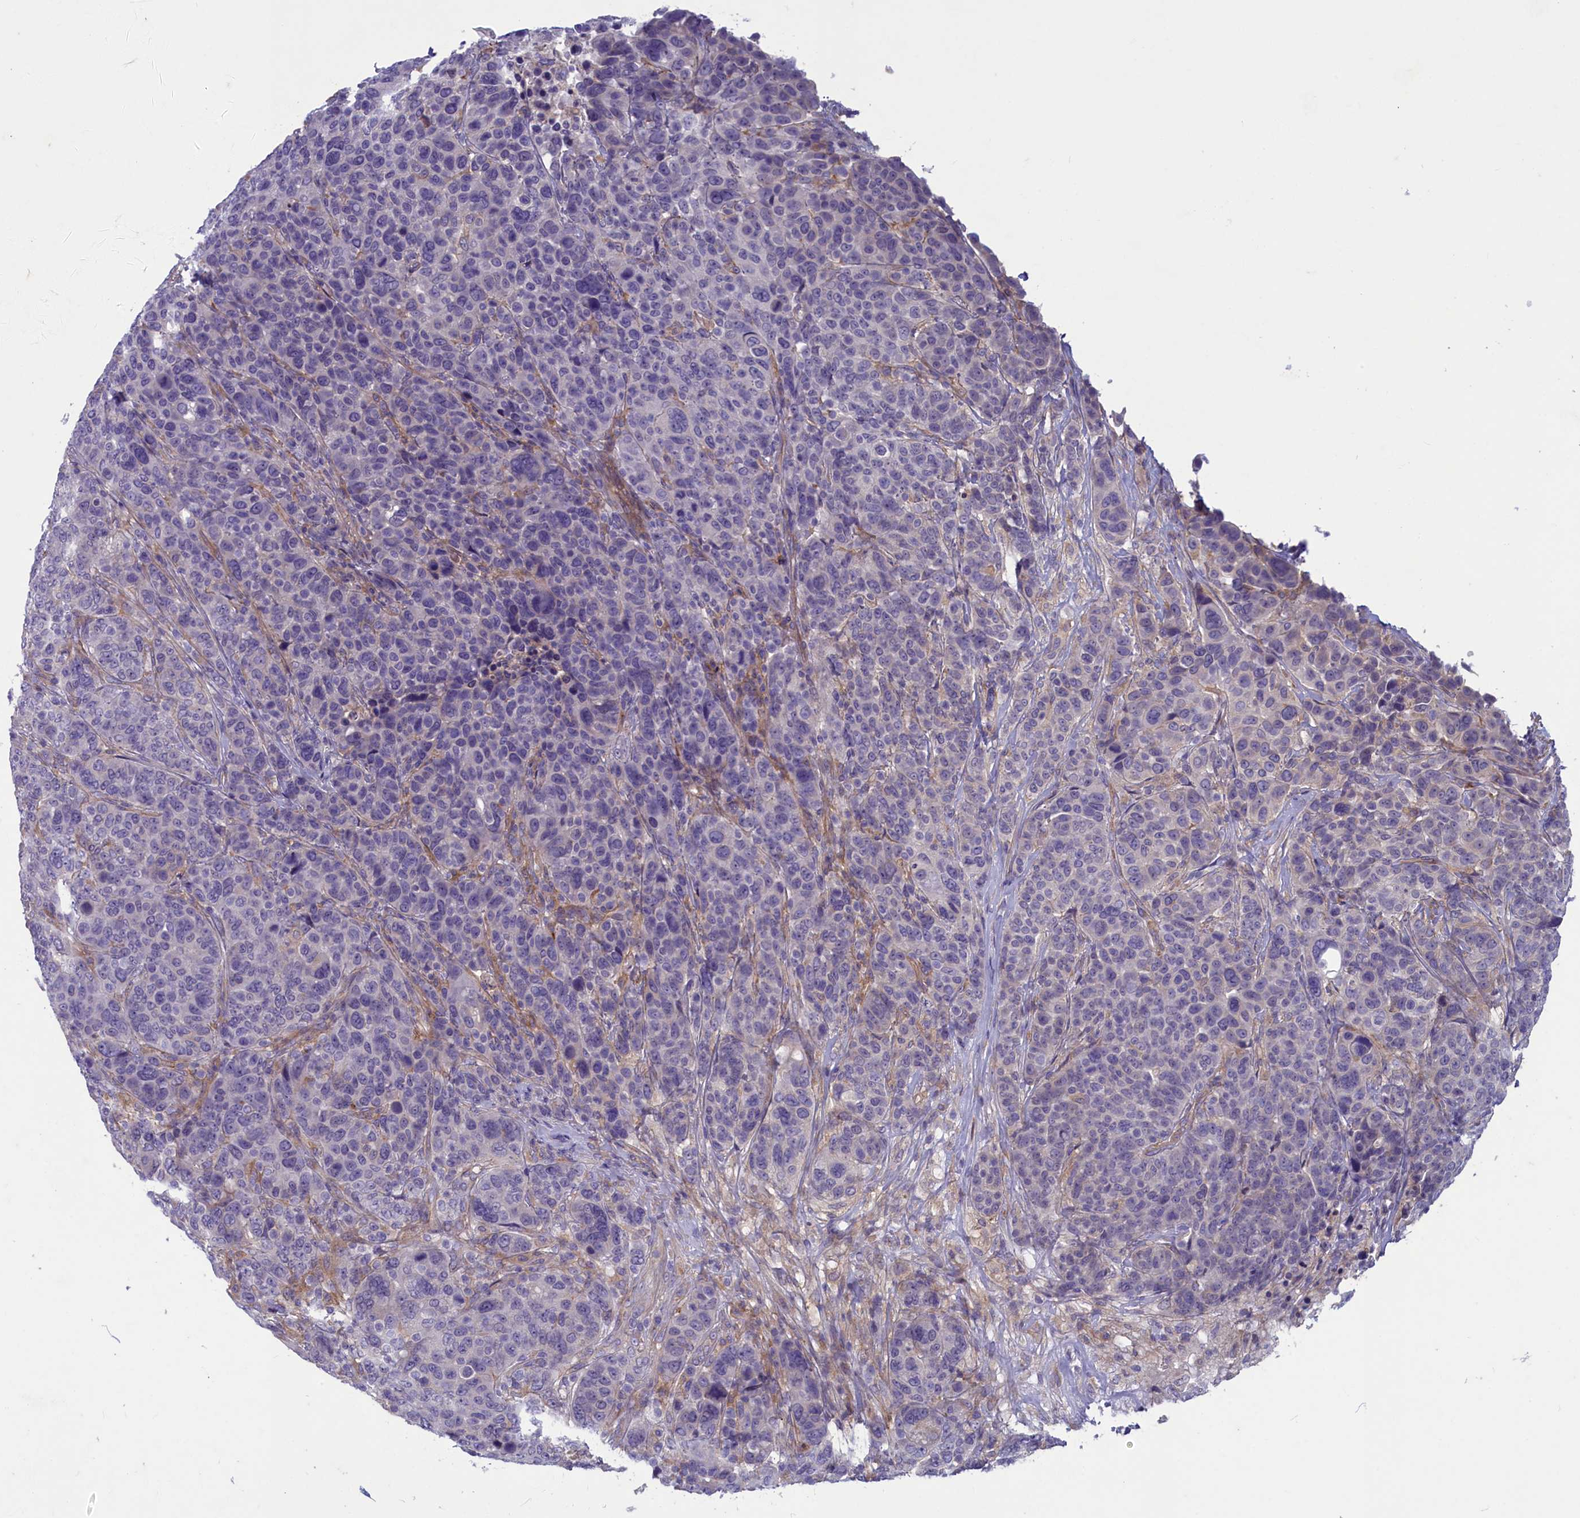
{"staining": {"intensity": "negative", "quantity": "none", "location": "none"}, "tissue": "breast cancer", "cell_type": "Tumor cells", "image_type": "cancer", "snomed": [{"axis": "morphology", "description": "Duct carcinoma"}, {"axis": "topography", "description": "Breast"}], "caption": "This is an immunohistochemistry image of human breast cancer. There is no expression in tumor cells.", "gene": "PLEKHG6", "patient": {"sex": "female", "age": 37}}